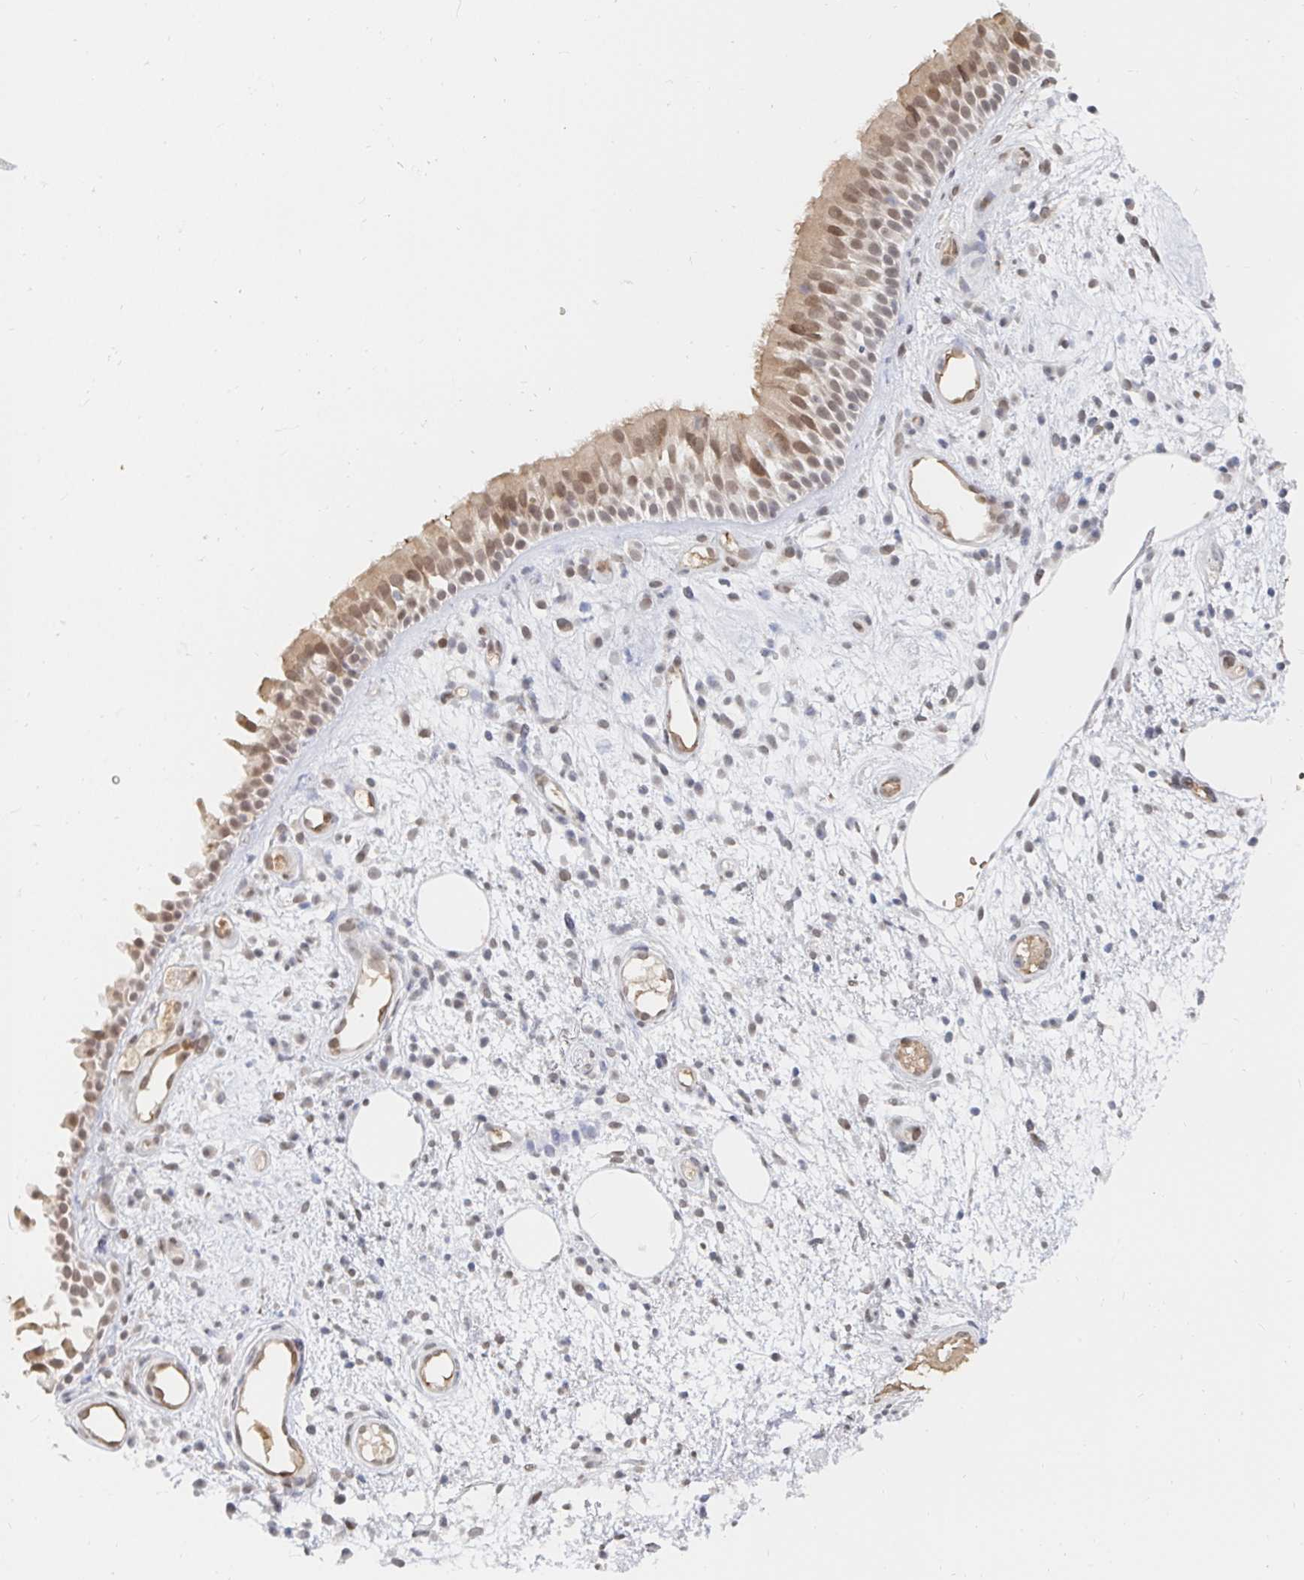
{"staining": {"intensity": "moderate", "quantity": ">75%", "location": "cytoplasmic/membranous,nuclear"}, "tissue": "nasopharynx", "cell_type": "Respiratory epithelial cells", "image_type": "normal", "snomed": [{"axis": "morphology", "description": "Normal tissue, NOS"}, {"axis": "morphology", "description": "Inflammation, NOS"}, {"axis": "topography", "description": "Nasopharynx"}], "caption": "Human nasopharynx stained for a protein (brown) reveals moderate cytoplasmic/membranous,nuclear positive staining in about >75% of respiratory epithelial cells.", "gene": "CHD2", "patient": {"sex": "male", "age": 54}}